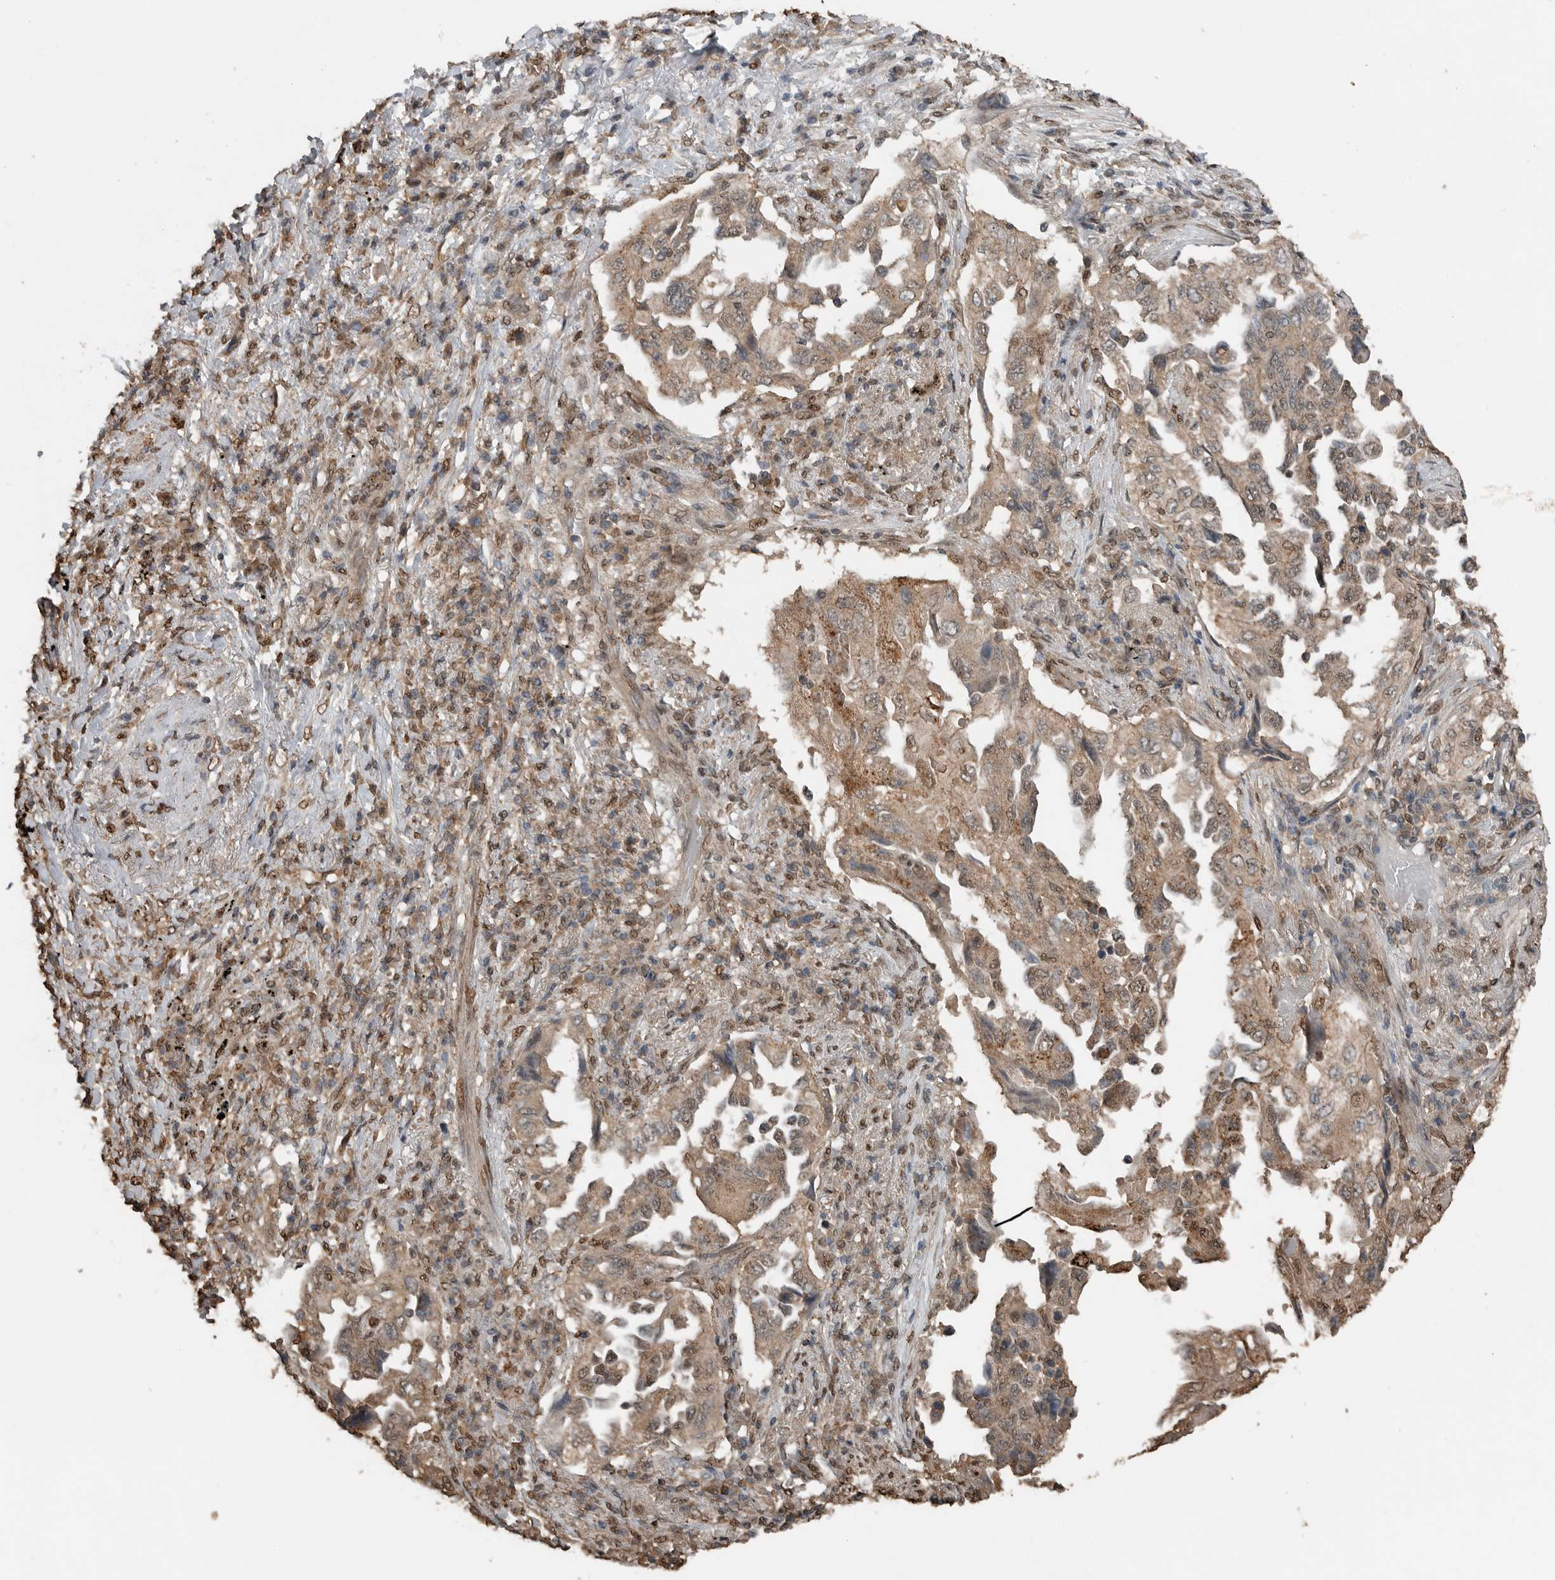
{"staining": {"intensity": "weak", "quantity": ">75%", "location": "cytoplasmic/membranous,nuclear"}, "tissue": "lung cancer", "cell_type": "Tumor cells", "image_type": "cancer", "snomed": [{"axis": "morphology", "description": "Adenocarcinoma, NOS"}, {"axis": "topography", "description": "Lung"}], "caption": "Protein expression by IHC exhibits weak cytoplasmic/membranous and nuclear positivity in about >75% of tumor cells in lung adenocarcinoma. (DAB IHC, brown staining for protein, blue staining for nuclei).", "gene": "BLZF1", "patient": {"sex": "female", "age": 51}}